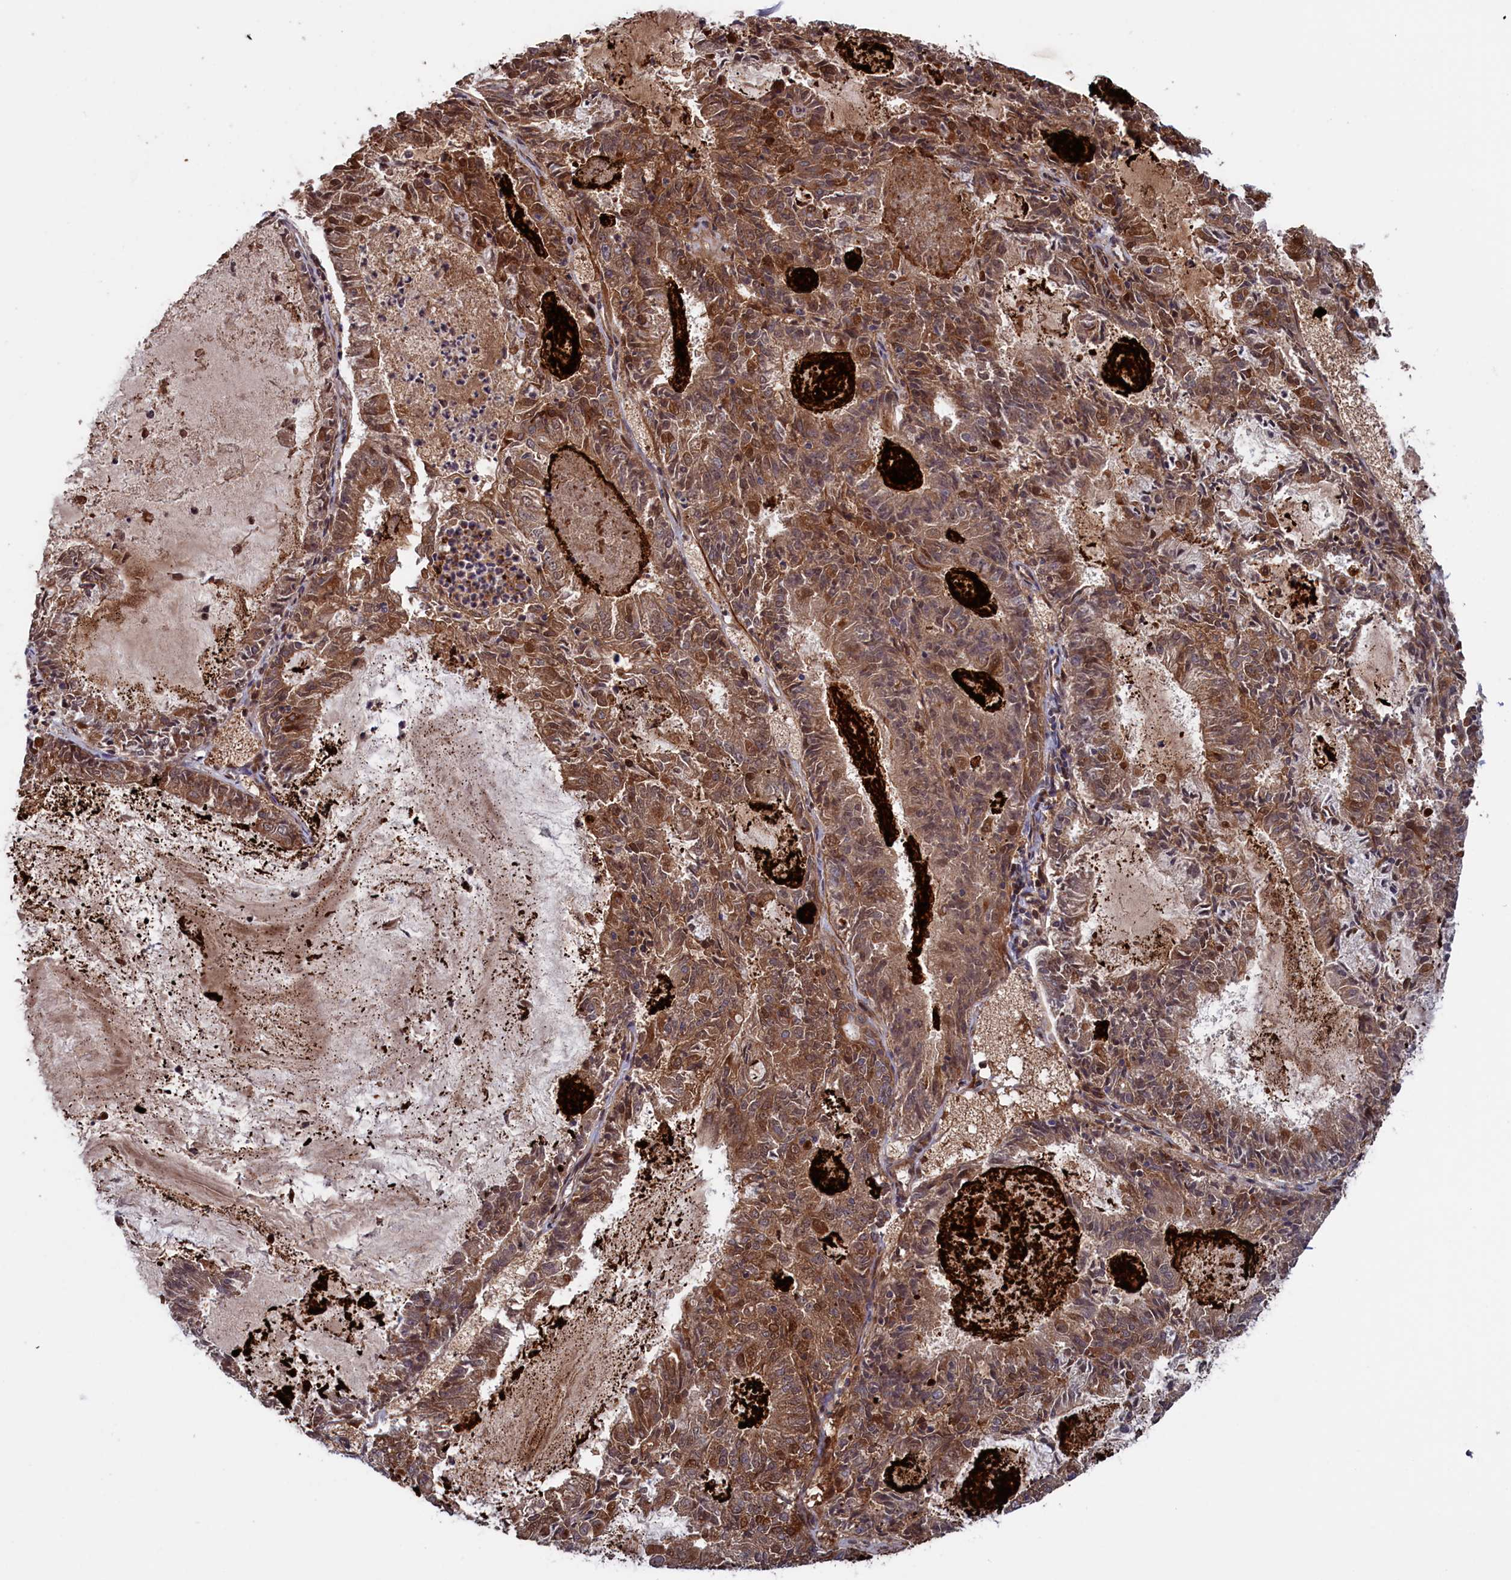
{"staining": {"intensity": "moderate", "quantity": "25%-75%", "location": "cytoplasmic/membranous,nuclear"}, "tissue": "endometrial cancer", "cell_type": "Tumor cells", "image_type": "cancer", "snomed": [{"axis": "morphology", "description": "Adenocarcinoma, NOS"}, {"axis": "topography", "description": "Endometrium"}], "caption": "DAB (3,3'-diaminobenzidine) immunohistochemical staining of endometrial cancer (adenocarcinoma) exhibits moderate cytoplasmic/membranous and nuclear protein expression in approximately 25%-75% of tumor cells.", "gene": "LSG1", "patient": {"sex": "female", "age": 57}}